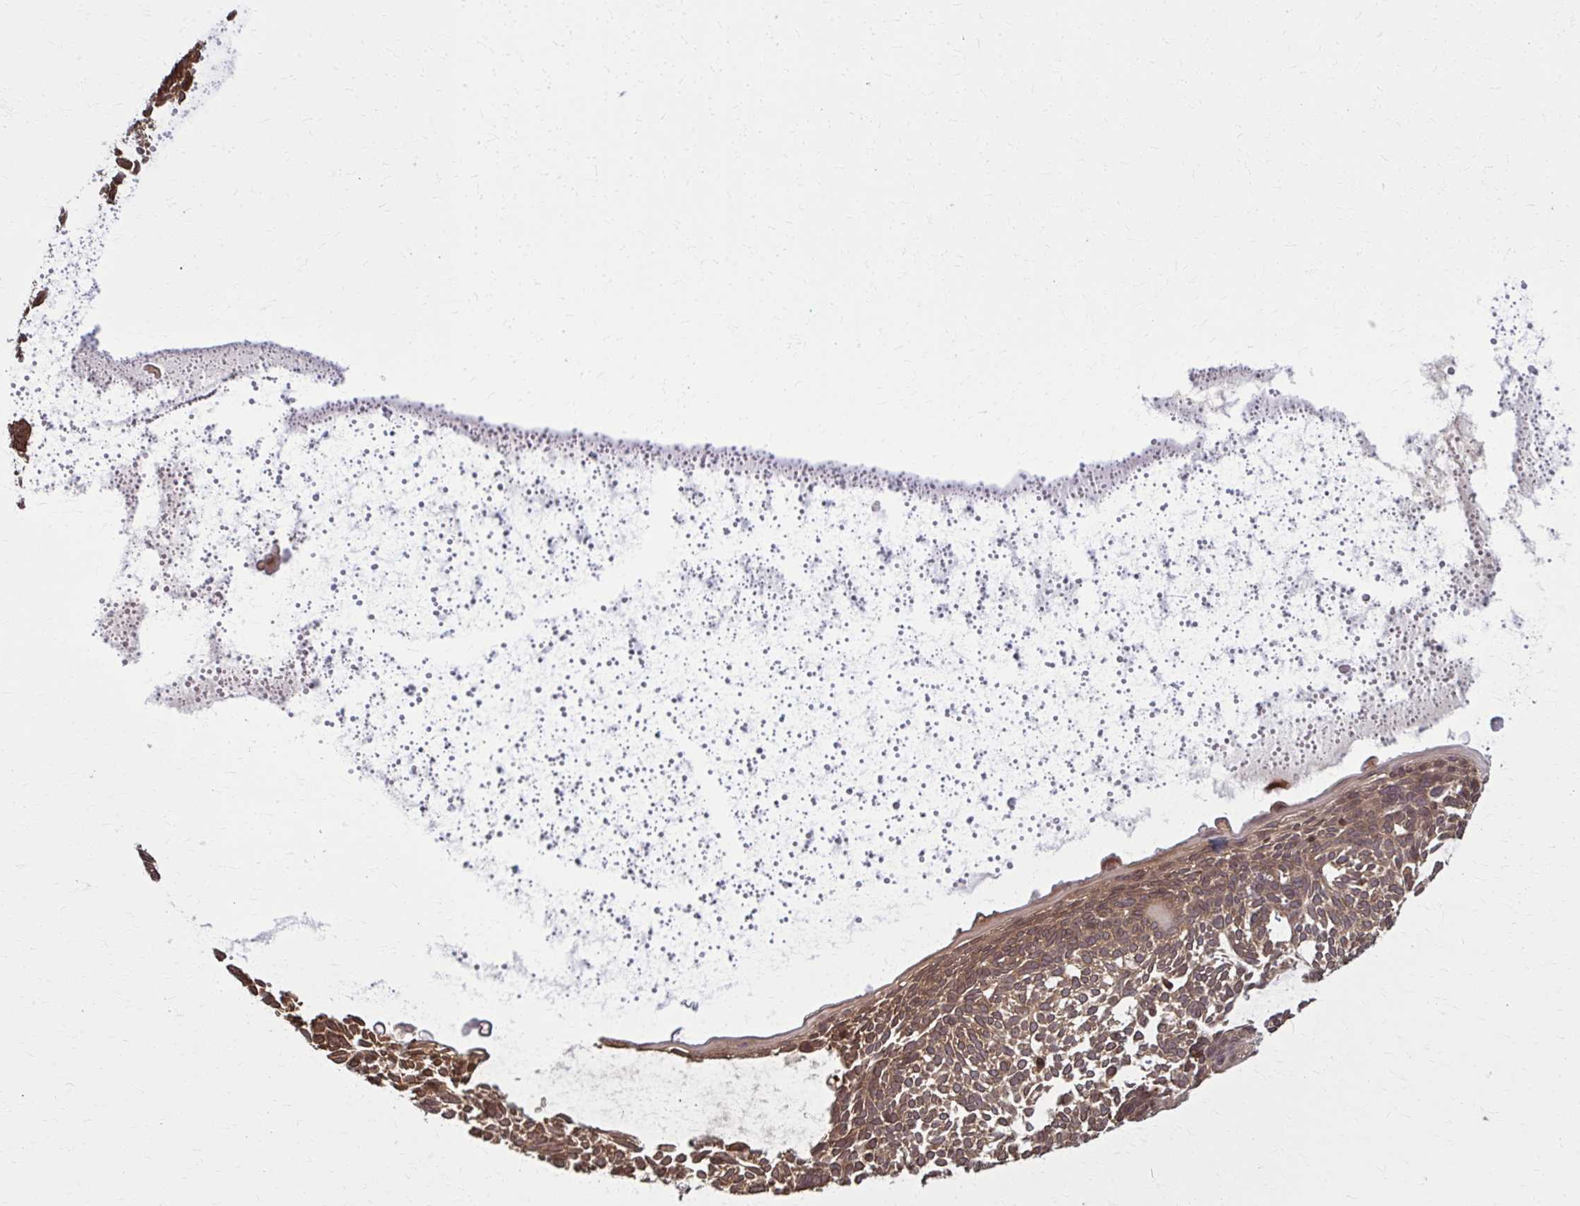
{"staining": {"intensity": "moderate", "quantity": ">75%", "location": "cytoplasmic/membranous,nuclear"}, "tissue": "skin cancer", "cell_type": "Tumor cells", "image_type": "cancer", "snomed": [{"axis": "morphology", "description": "Basal cell carcinoma"}, {"axis": "topography", "description": "Skin"}, {"axis": "topography", "description": "Skin of face"}], "caption": "This is an image of IHC staining of basal cell carcinoma (skin), which shows moderate positivity in the cytoplasmic/membranous and nuclear of tumor cells.", "gene": "MDH1", "patient": {"sex": "male", "age": 83}}